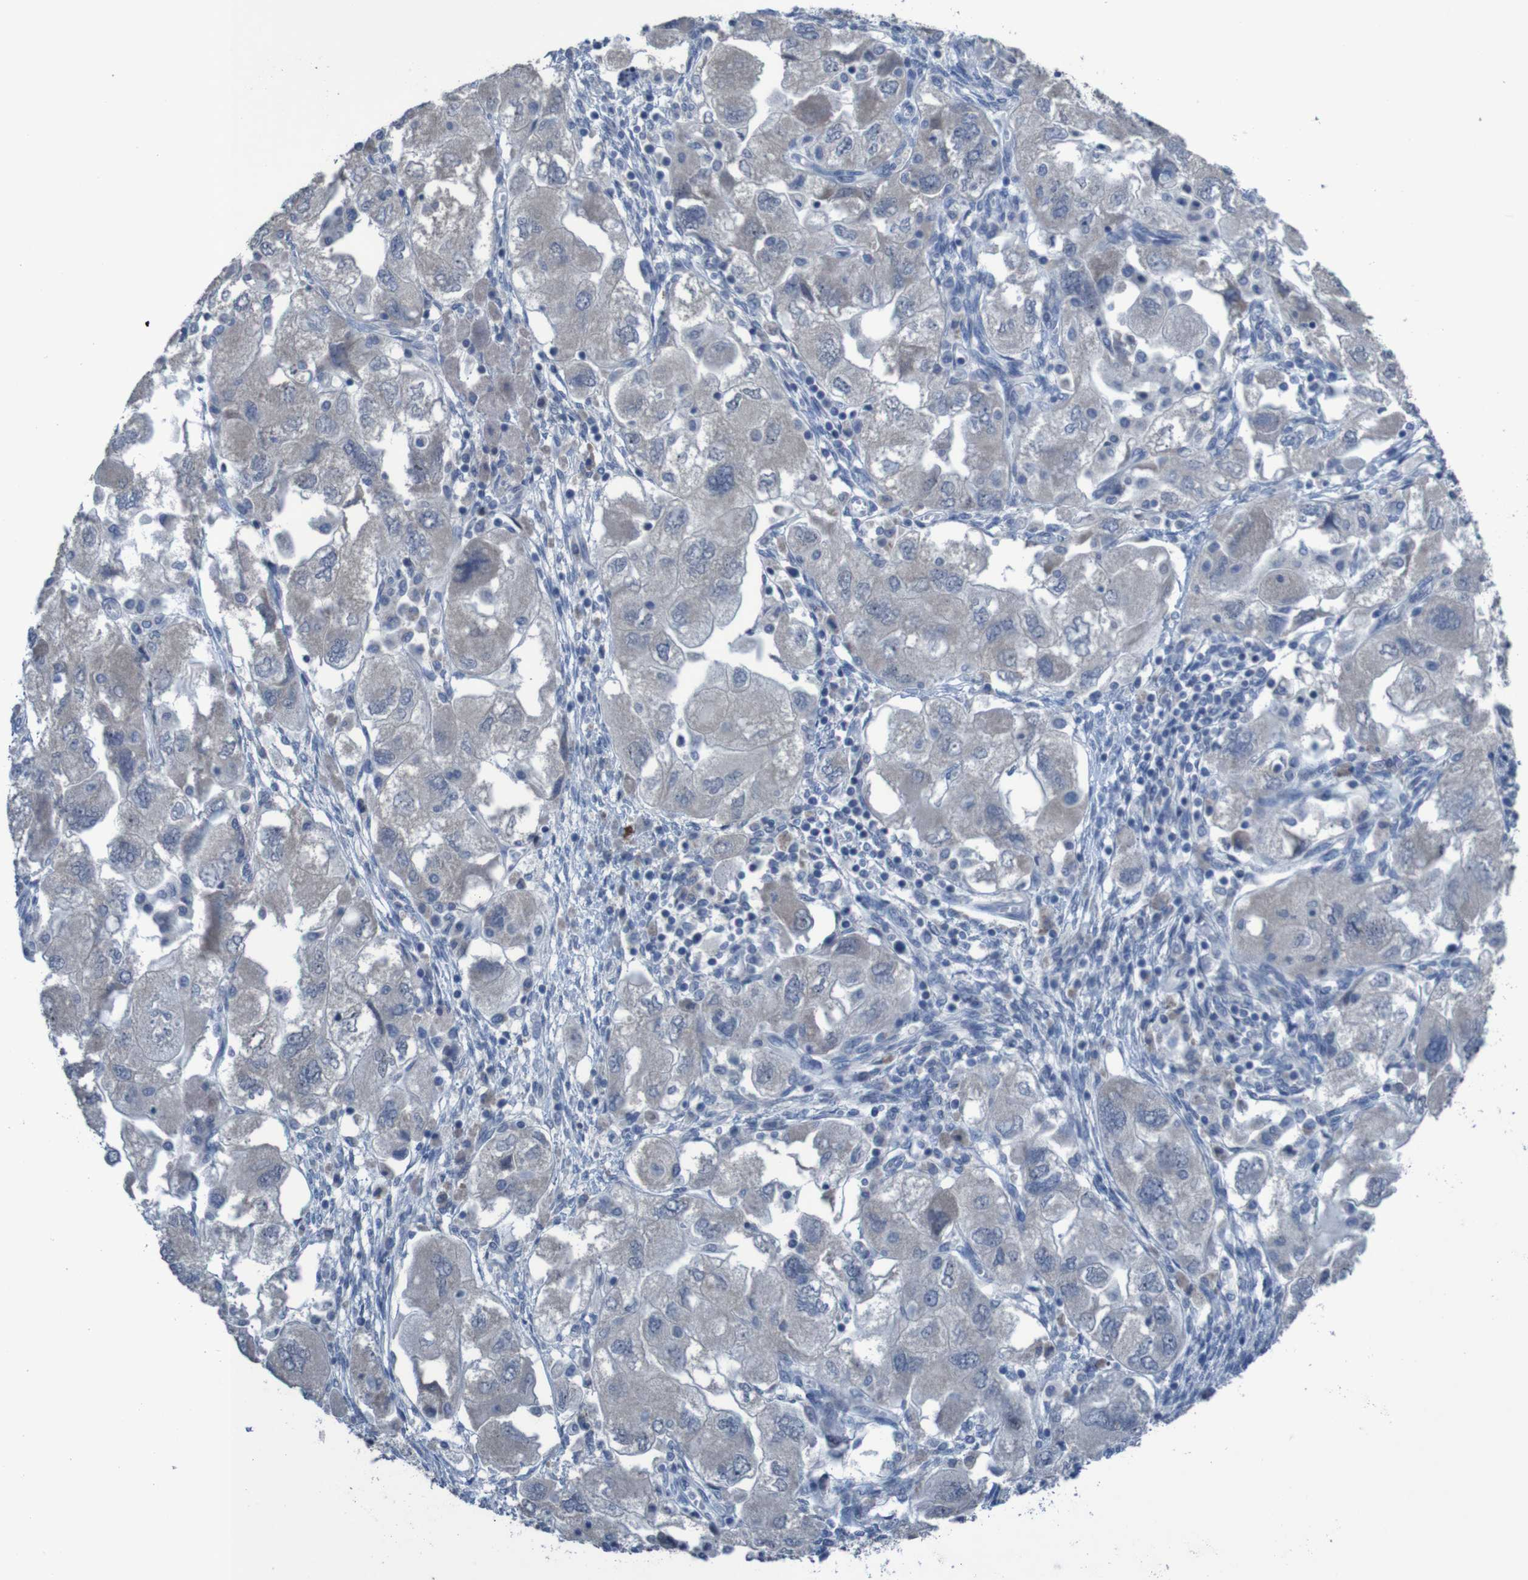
{"staining": {"intensity": "negative", "quantity": "none", "location": "none"}, "tissue": "ovarian cancer", "cell_type": "Tumor cells", "image_type": "cancer", "snomed": [{"axis": "morphology", "description": "Carcinoma, NOS"}, {"axis": "morphology", "description": "Cystadenocarcinoma, serous, NOS"}, {"axis": "topography", "description": "Ovary"}], "caption": "Tumor cells show no significant positivity in ovarian cancer (serous cystadenocarcinoma).", "gene": "CLDN18", "patient": {"sex": "female", "age": 69}}